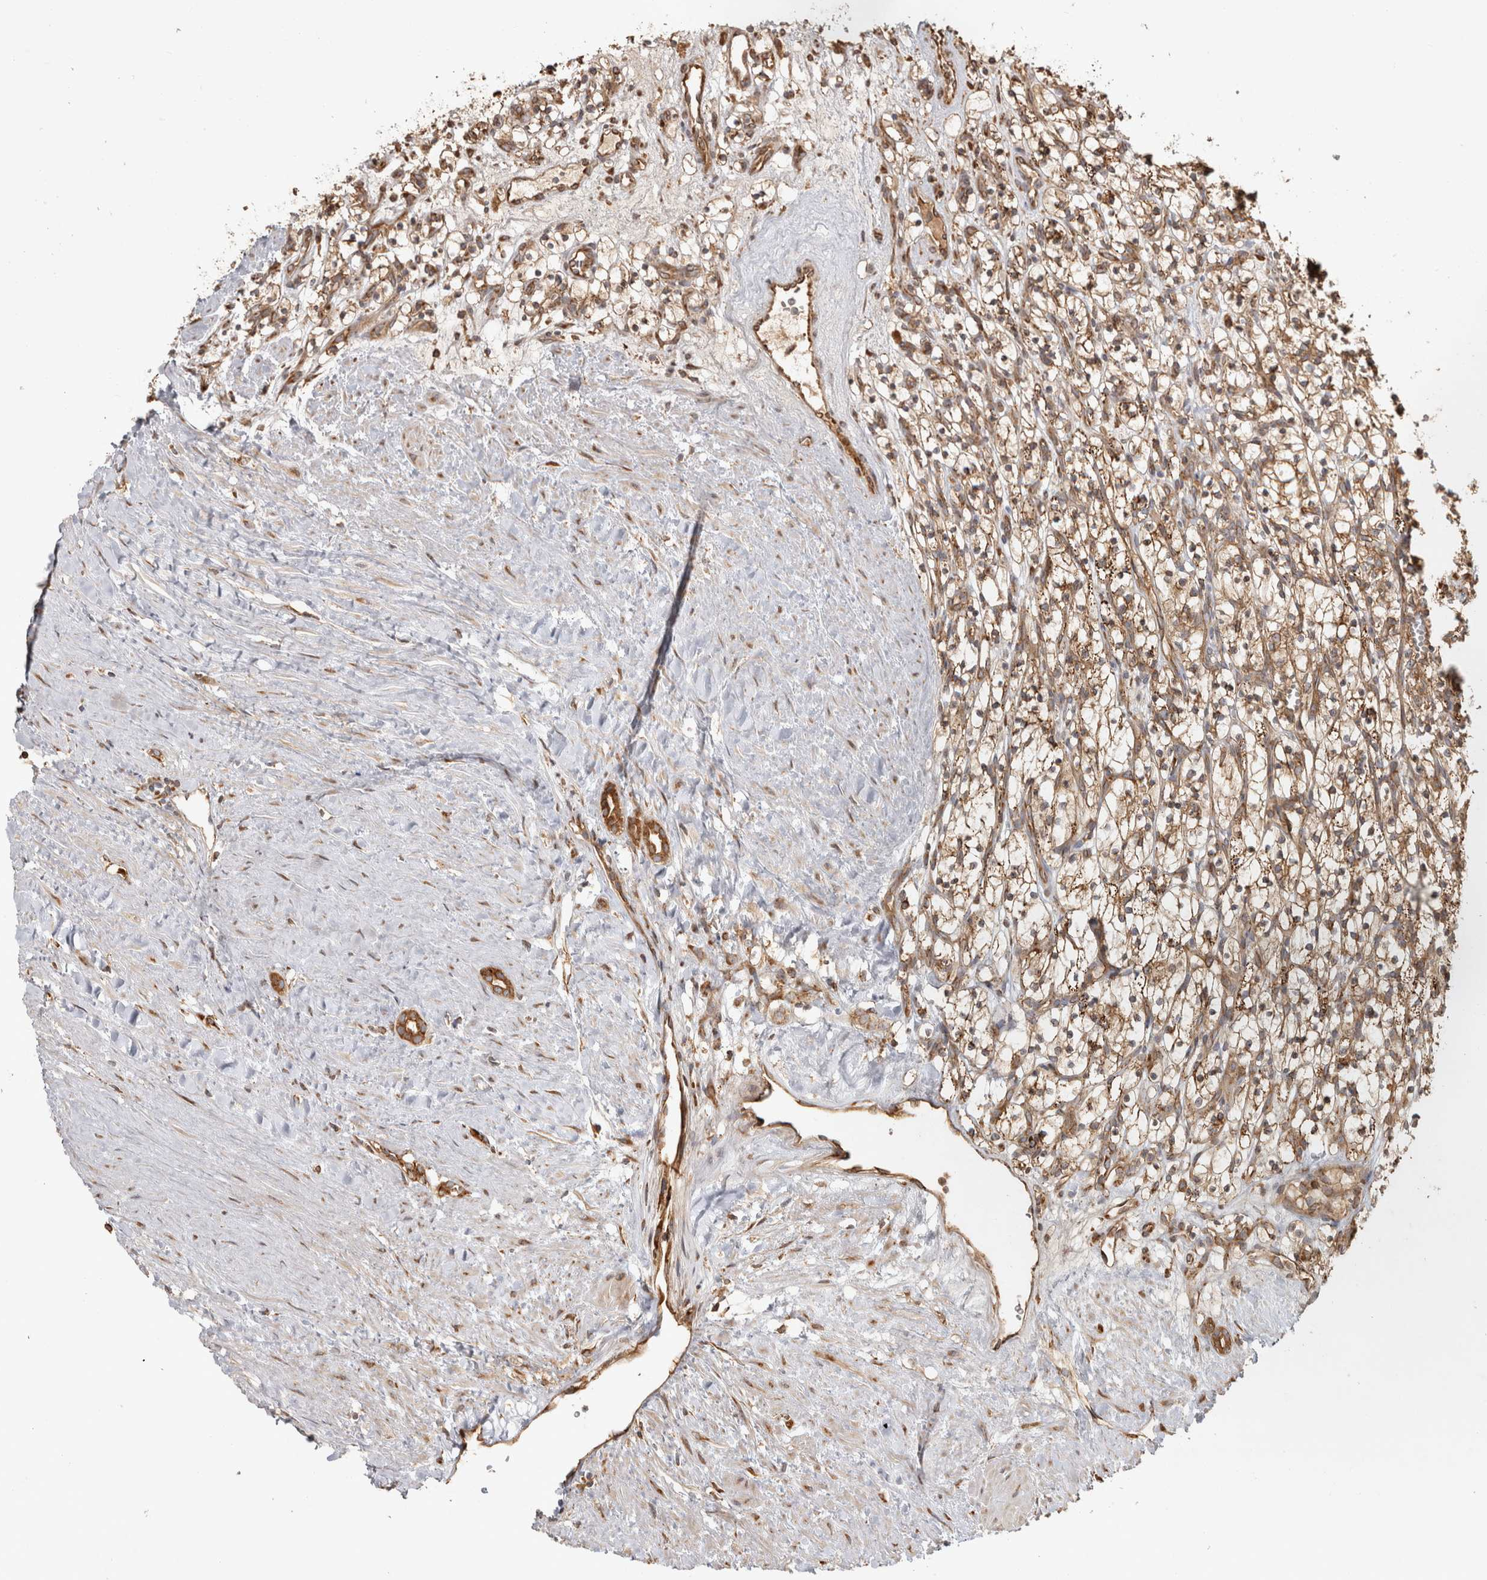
{"staining": {"intensity": "moderate", "quantity": ">75%", "location": "cytoplasmic/membranous"}, "tissue": "renal cancer", "cell_type": "Tumor cells", "image_type": "cancer", "snomed": [{"axis": "morphology", "description": "Adenocarcinoma, NOS"}, {"axis": "topography", "description": "Kidney"}], "caption": "There is medium levels of moderate cytoplasmic/membranous positivity in tumor cells of renal cancer (adenocarcinoma), as demonstrated by immunohistochemical staining (brown color).", "gene": "CAMSAP2", "patient": {"sex": "female", "age": 57}}